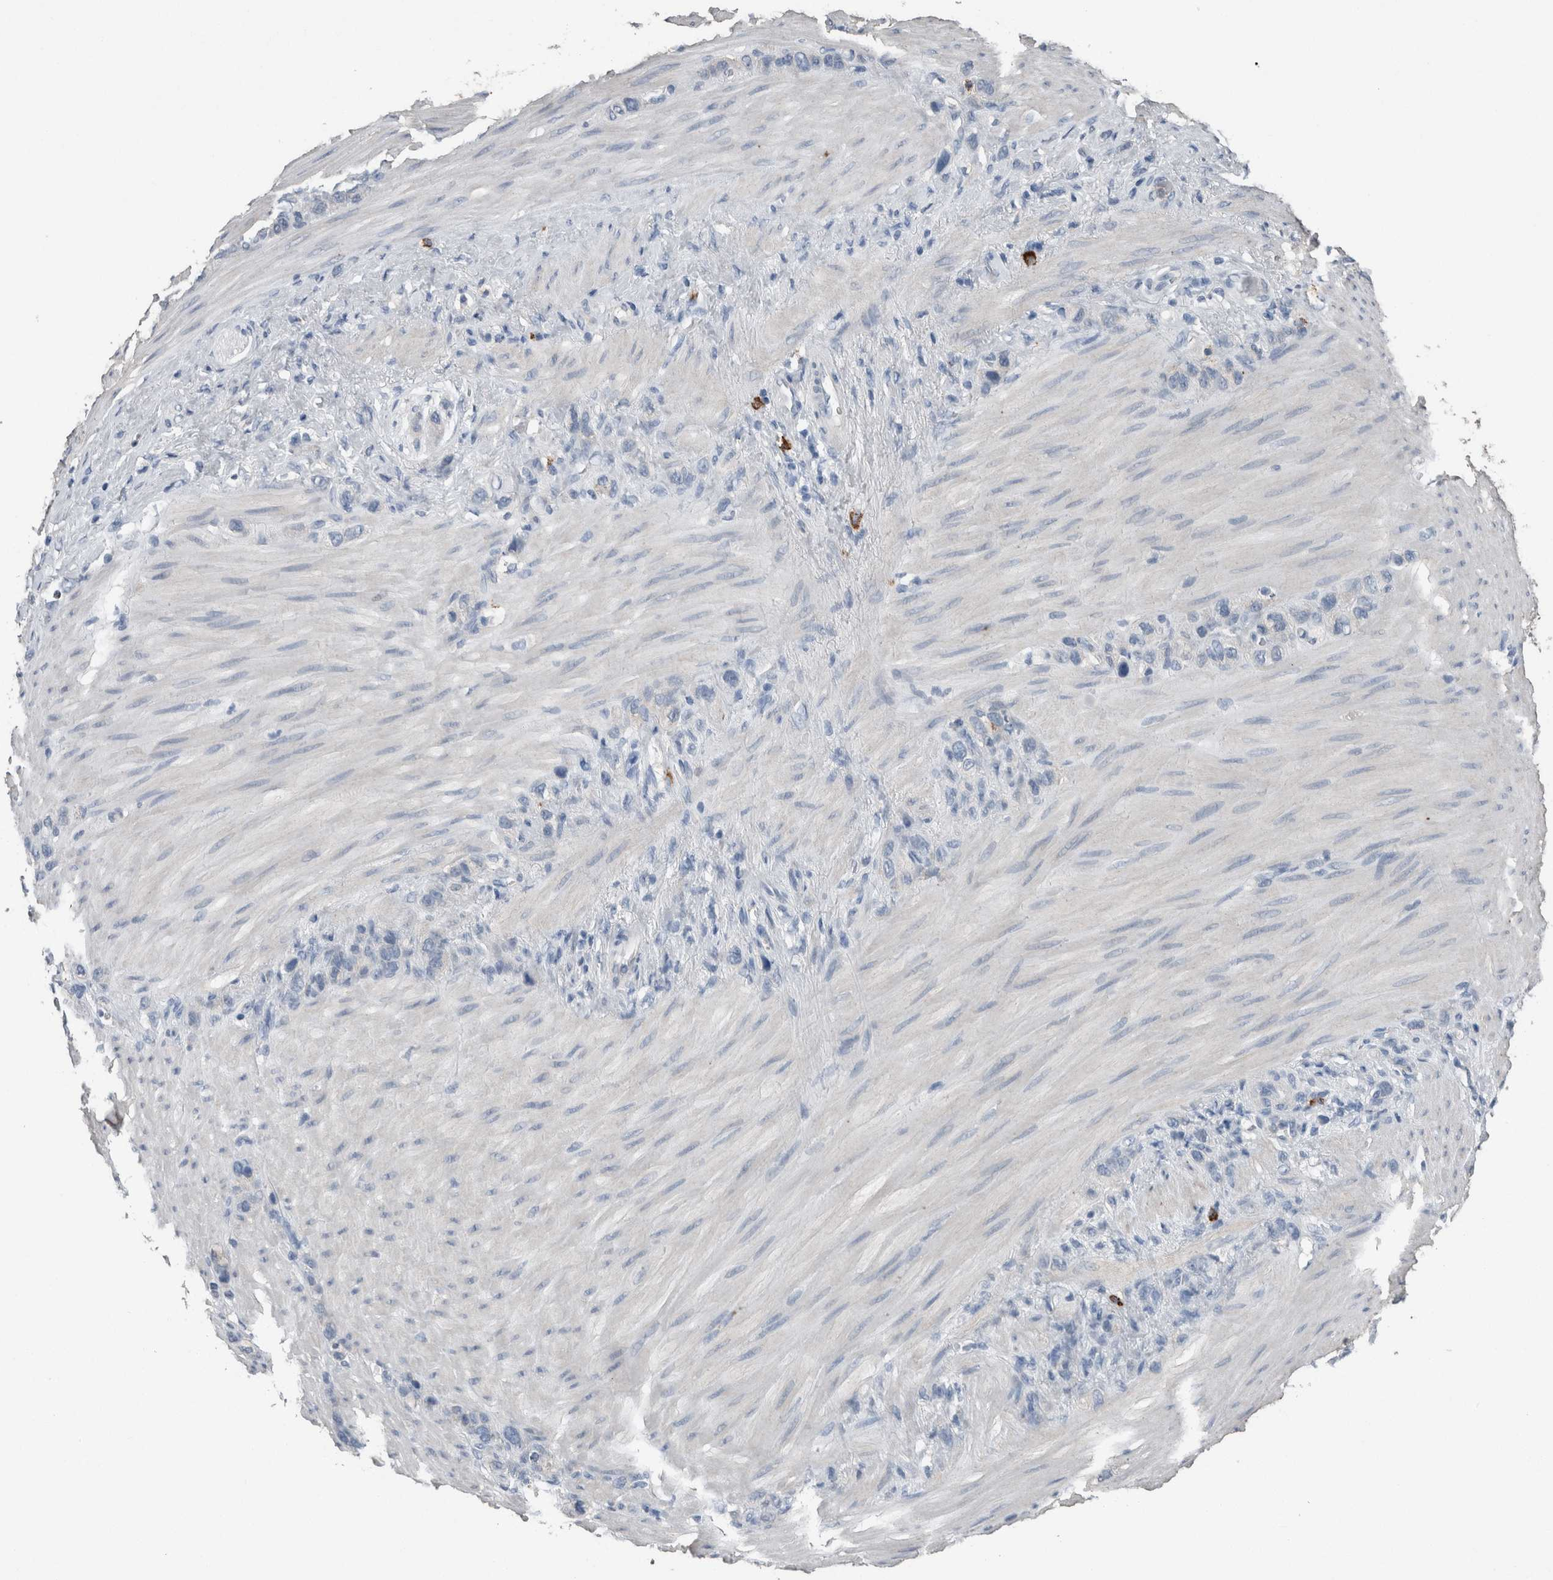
{"staining": {"intensity": "negative", "quantity": "none", "location": "none"}, "tissue": "stomach cancer", "cell_type": "Tumor cells", "image_type": "cancer", "snomed": [{"axis": "morphology", "description": "Adenocarcinoma, NOS"}, {"axis": "morphology", "description": "Adenocarcinoma, High grade"}, {"axis": "topography", "description": "Stomach, upper"}, {"axis": "topography", "description": "Stomach, lower"}], "caption": "DAB immunohistochemical staining of human stomach cancer displays no significant expression in tumor cells. Nuclei are stained in blue.", "gene": "CRNN", "patient": {"sex": "female", "age": 65}}